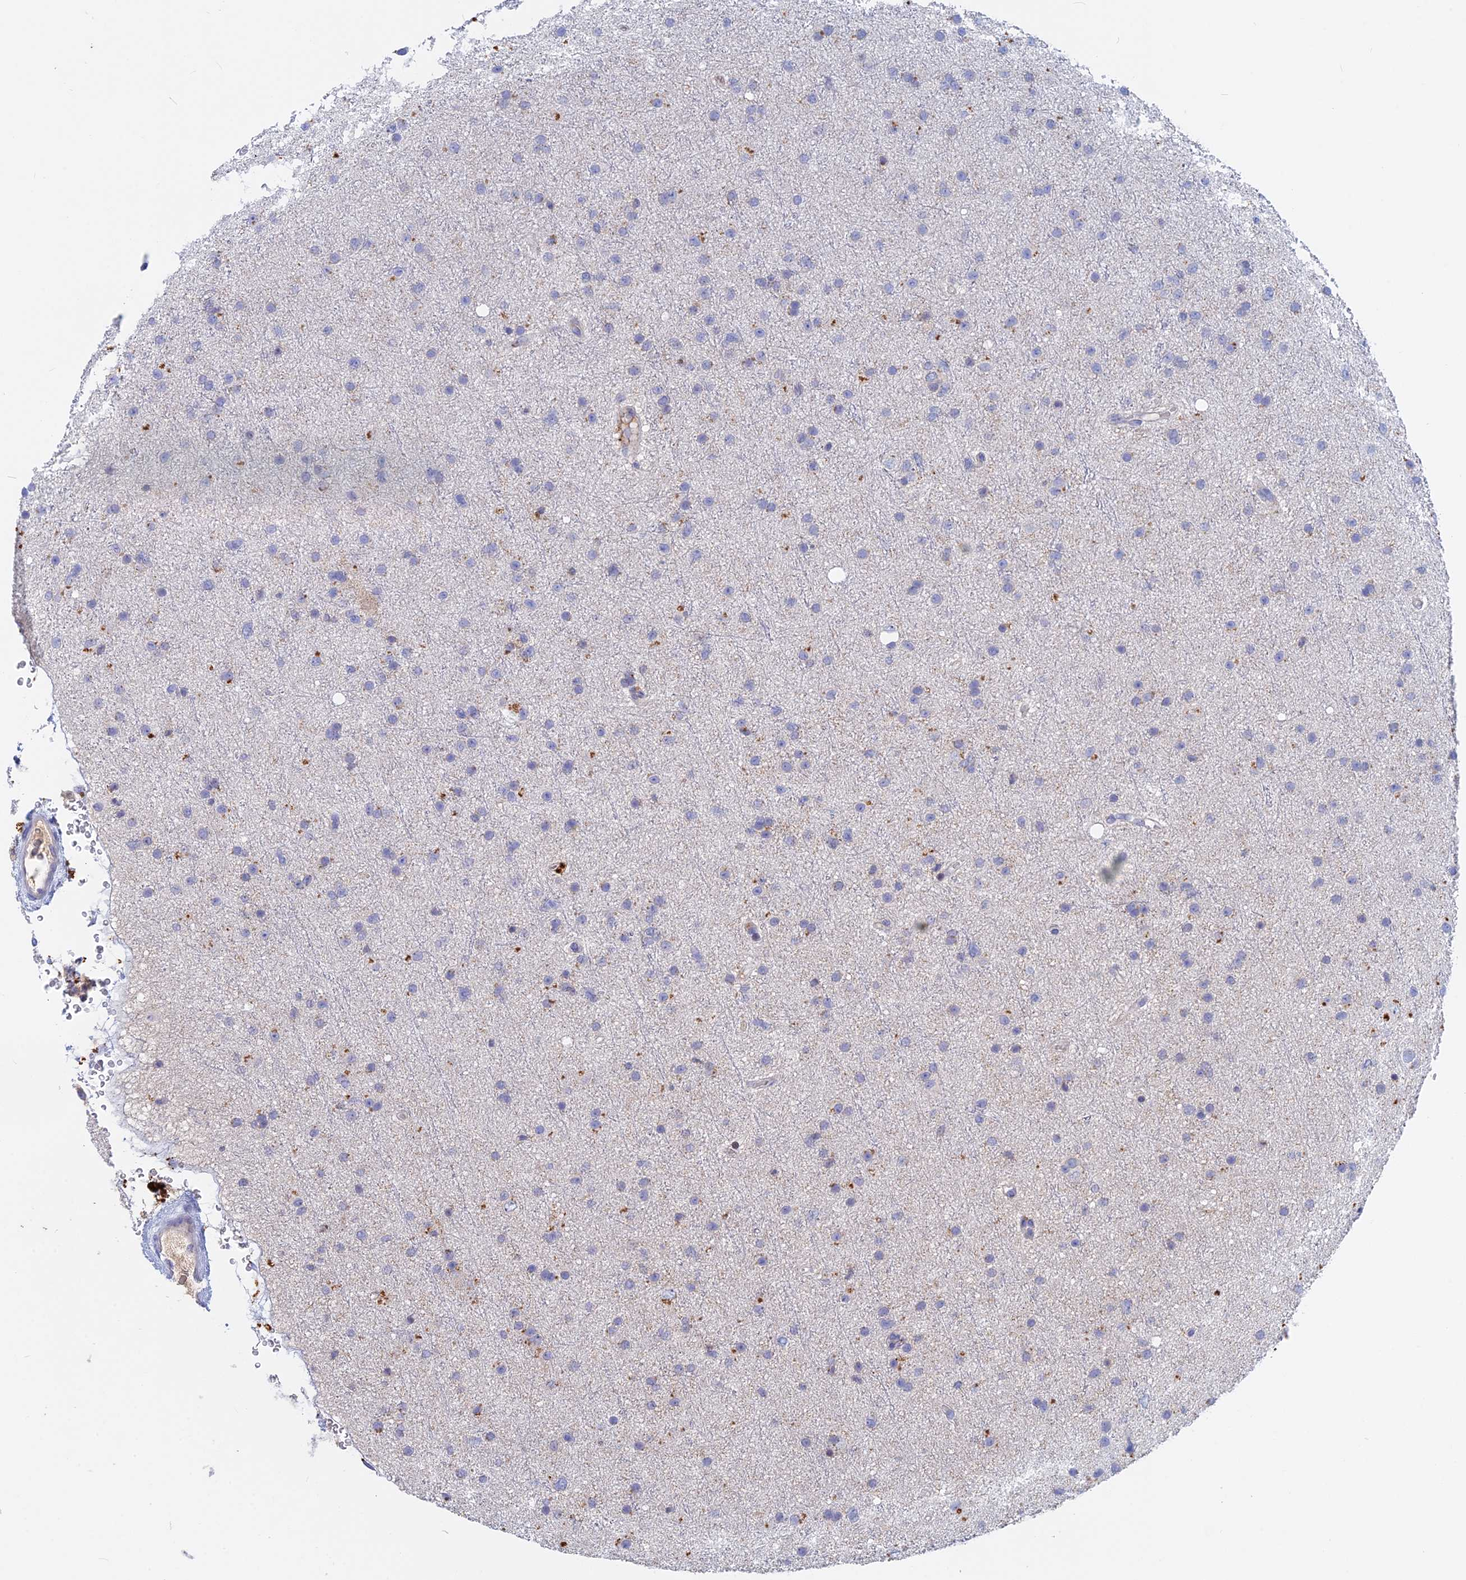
{"staining": {"intensity": "negative", "quantity": "none", "location": "none"}, "tissue": "glioma", "cell_type": "Tumor cells", "image_type": "cancer", "snomed": [{"axis": "morphology", "description": "Glioma, malignant, Low grade"}, {"axis": "topography", "description": "Cerebral cortex"}], "caption": "Immunohistochemistry (IHC) micrograph of human glioma stained for a protein (brown), which displays no staining in tumor cells.", "gene": "ACP7", "patient": {"sex": "female", "age": 39}}